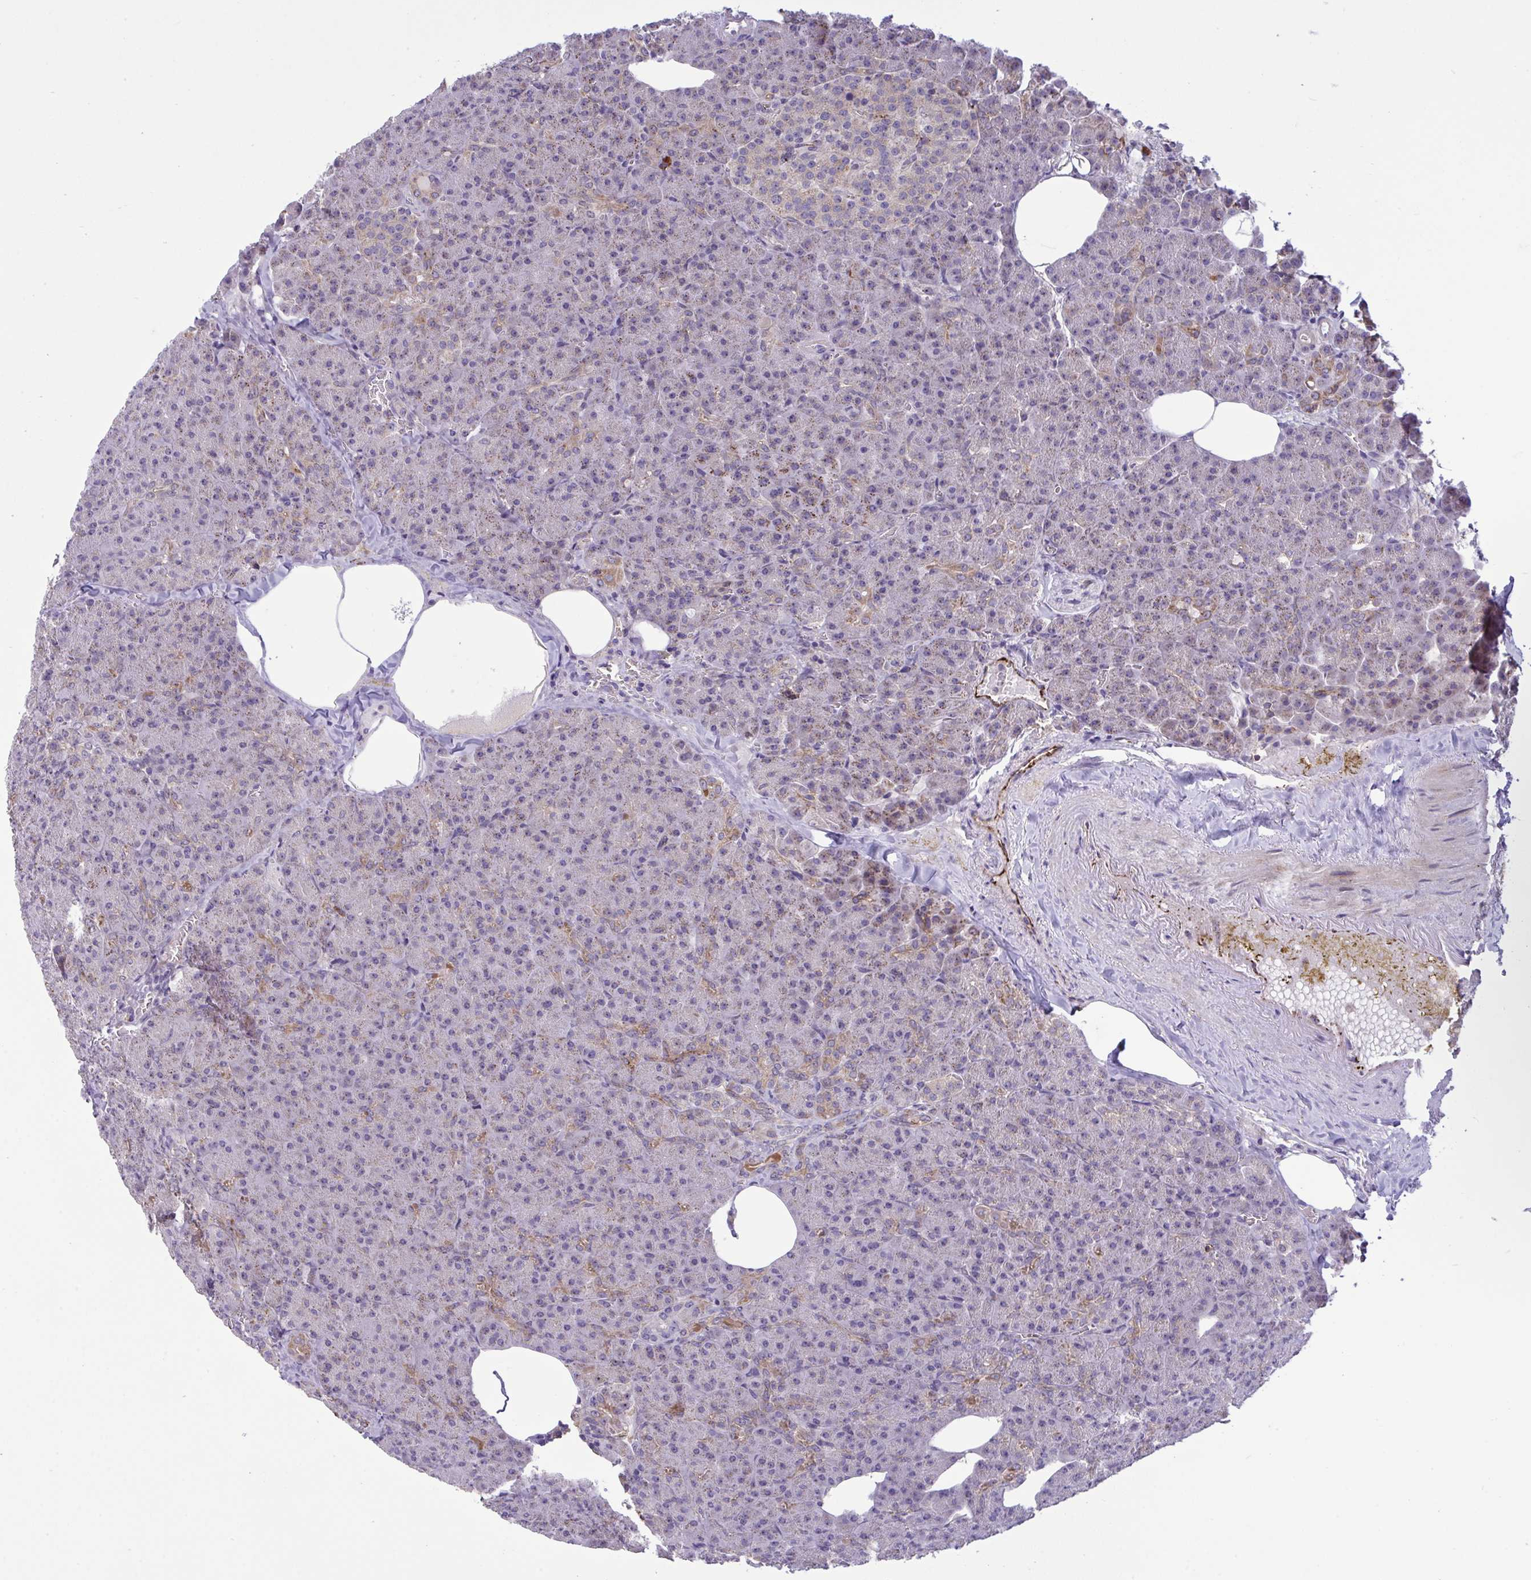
{"staining": {"intensity": "moderate", "quantity": "<25%", "location": "cytoplasmic/membranous,nuclear"}, "tissue": "pancreas", "cell_type": "Exocrine glandular cells", "image_type": "normal", "snomed": [{"axis": "morphology", "description": "Normal tissue, NOS"}, {"axis": "topography", "description": "Pancreas"}], "caption": "Brown immunohistochemical staining in unremarkable human pancreas reveals moderate cytoplasmic/membranous,nuclear positivity in approximately <25% of exocrine glandular cells.", "gene": "CD101", "patient": {"sex": "female", "age": 74}}